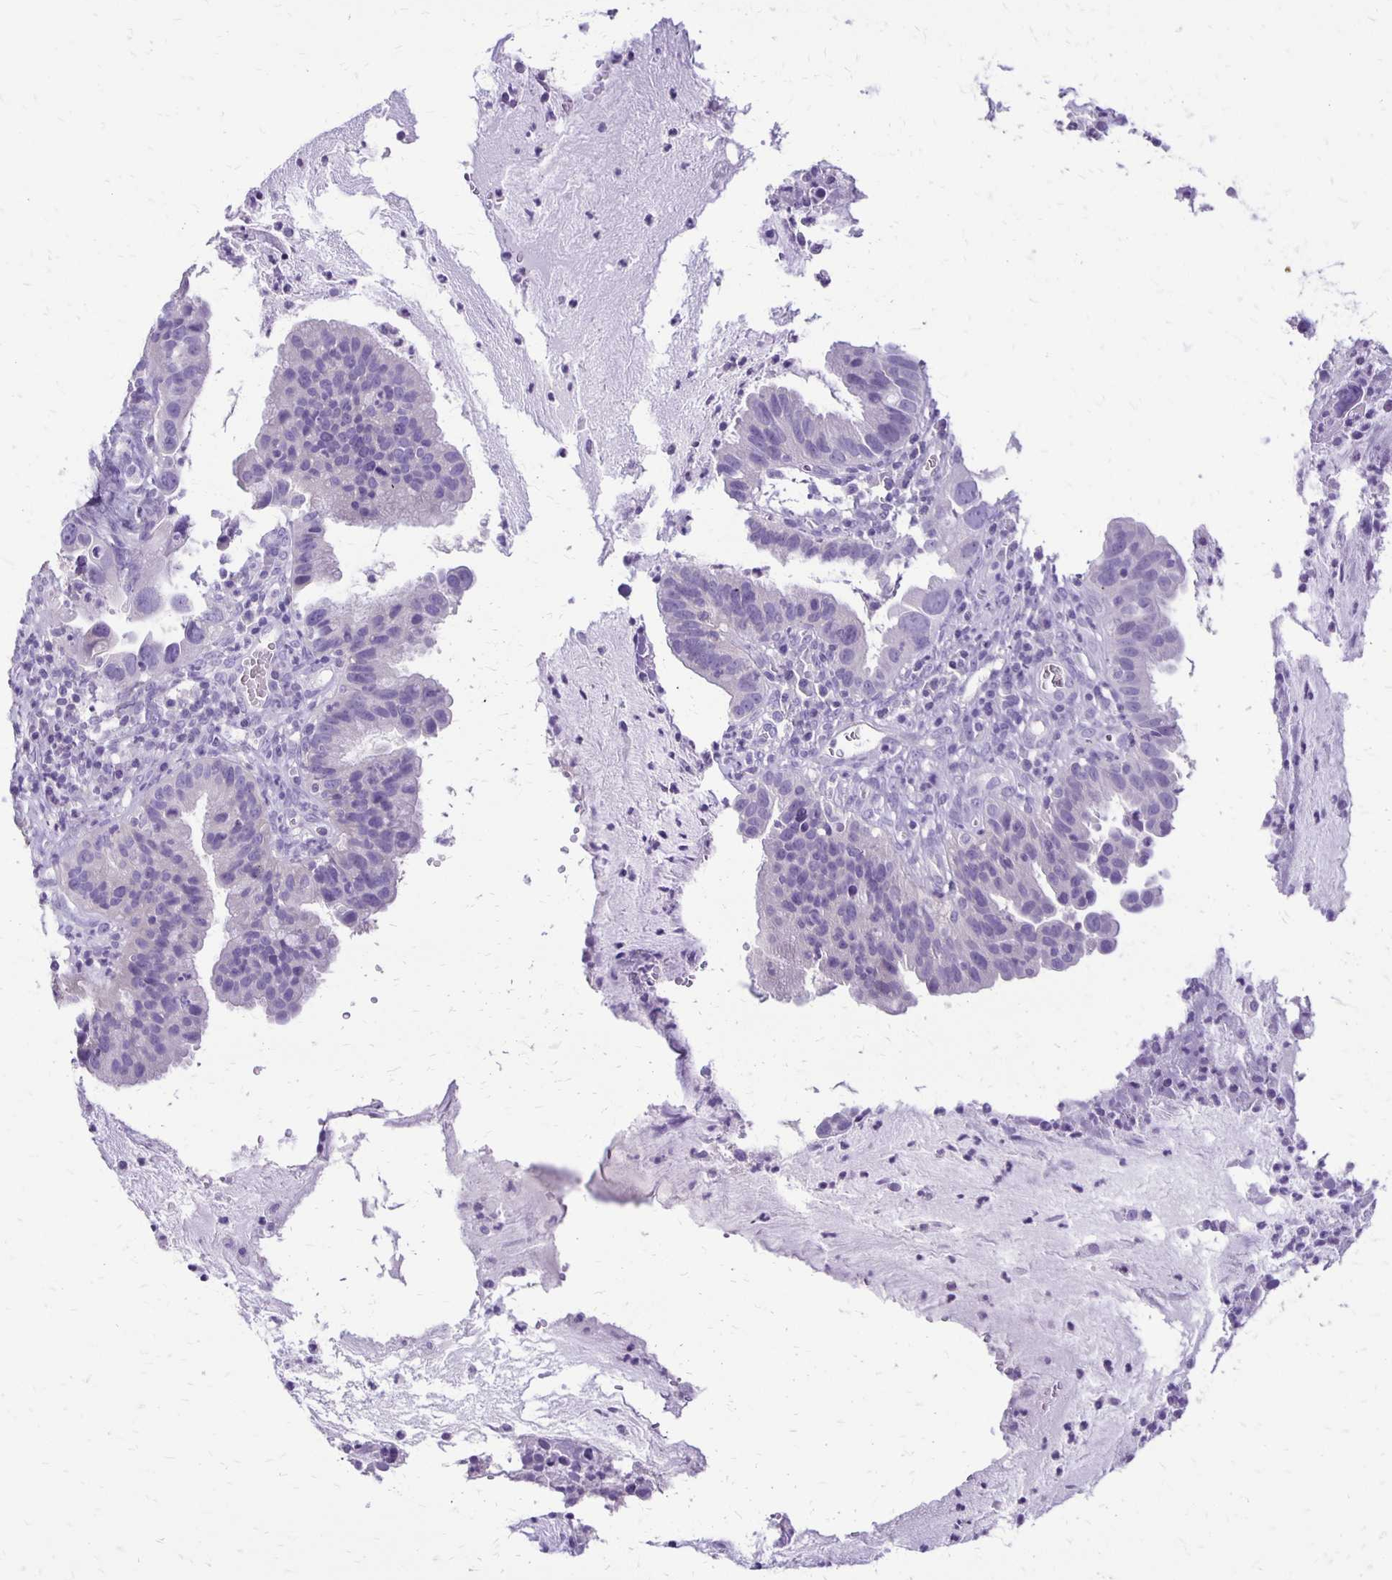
{"staining": {"intensity": "negative", "quantity": "none", "location": "none"}, "tissue": "cervical cancer", "cell_type": "Tumor cells", "image_type": "cancer", "snomed": [{"axis": "morphology", "description": "Adenocarcinoma, NOS"}, {"axis": "topography", "description": "Cervix"}], "caption": "This is an immunohistochemistry photomicrograph of cervical cancer. There is no staining in tumor cells.", "gene": "ANKRD45", "patient": {"sex": "female", "age": 34}}